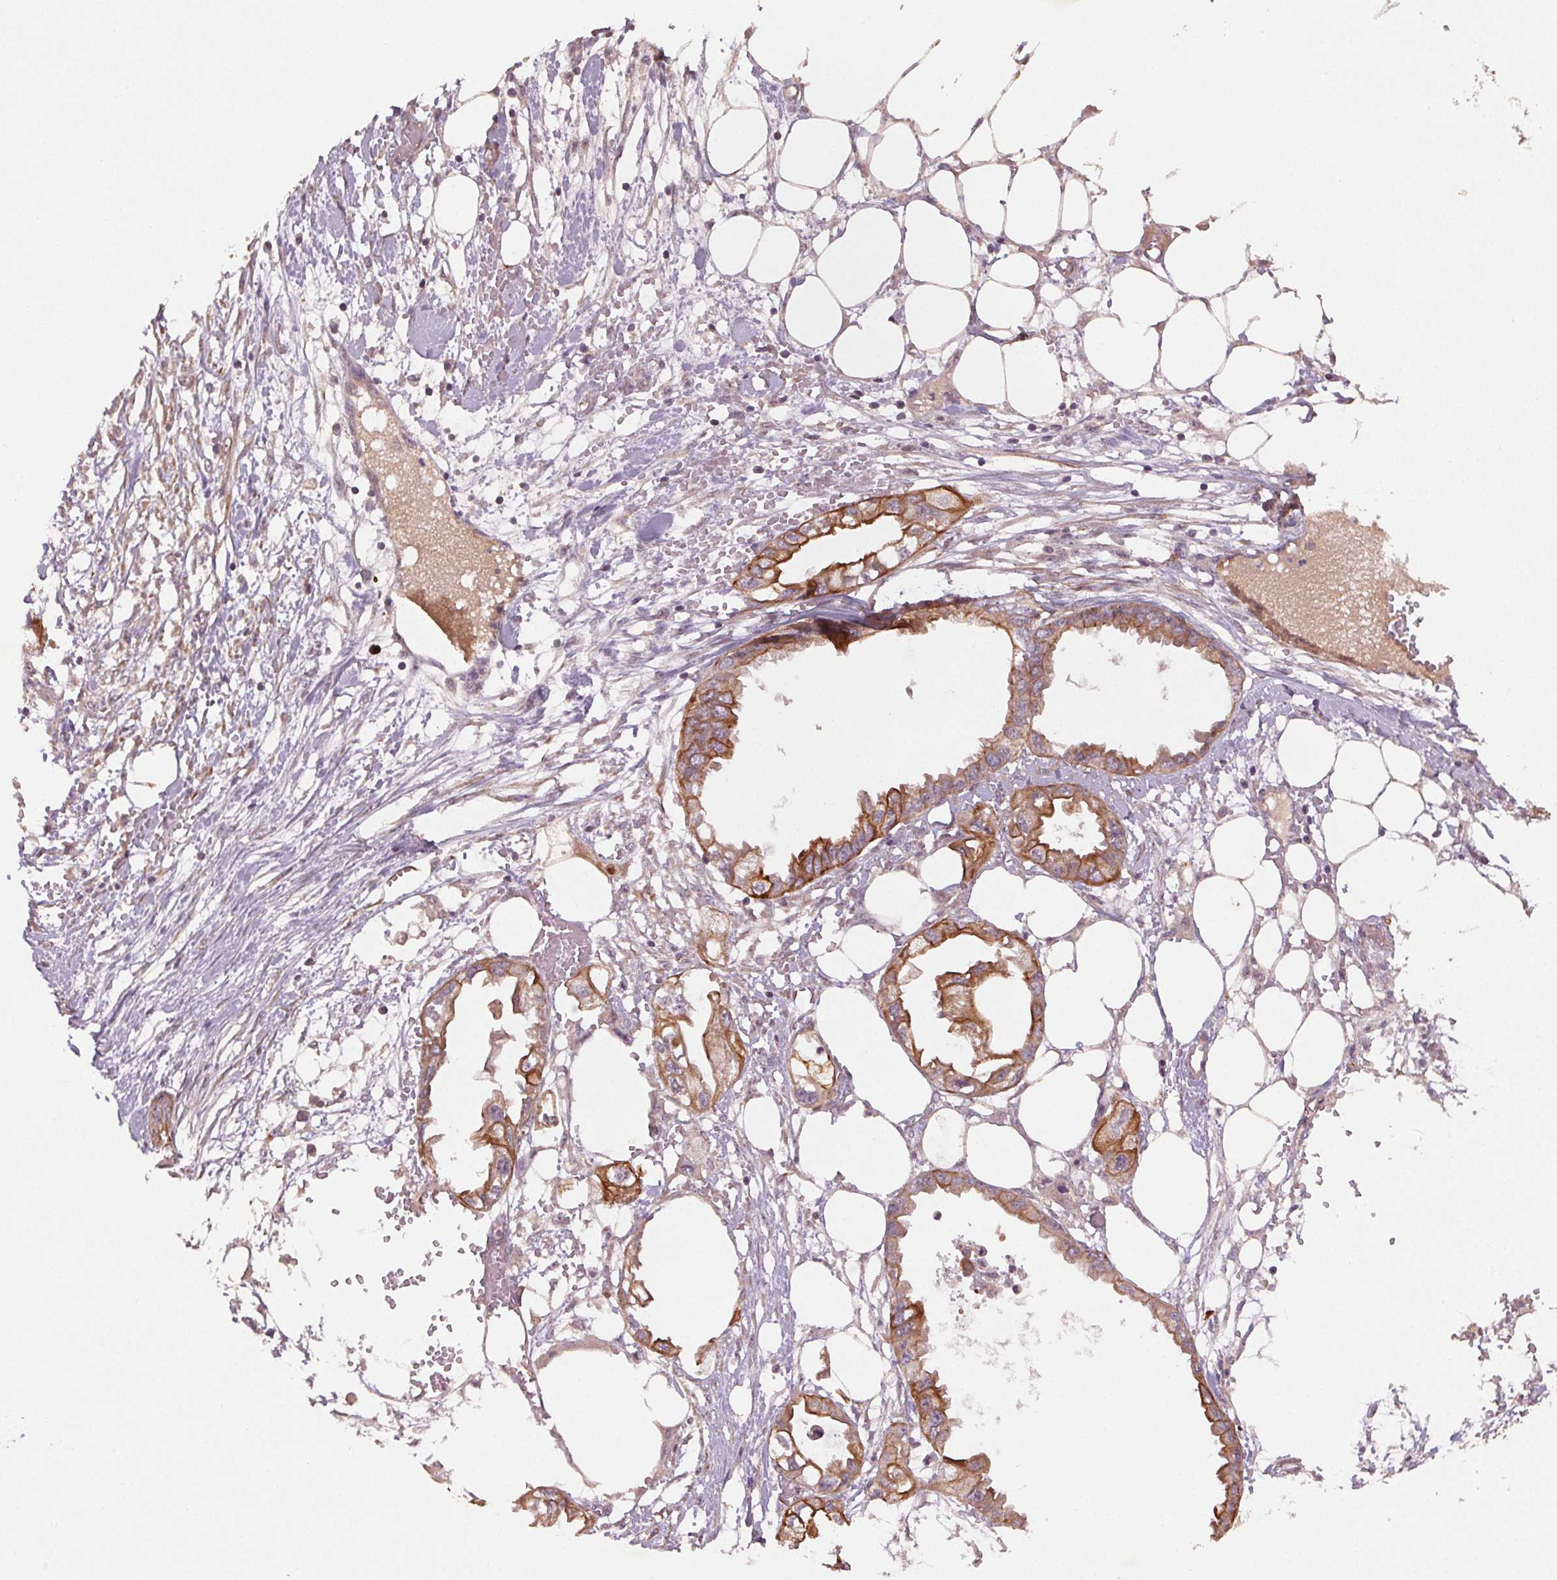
{"staining": {"intensity": "moderate", "quantity": ">75%", "location": "cytoplasmic/membranous"}, "tissue": "endometrial cancer", "cell_type": "Tumor cells", "image_type": "cancer", "snomed": [{"axis": "morphology", "description": "Adenocarcinoma, NOS"}, {"axis": "morphology", "description": "Adenocarcinoma, metastatic, NOS"}, {"axis": "topography", "description": "Adipose tissue"}, {"axis": "topography", "description": "Endometrium"}], "caption": "The micrograph exhibits staining of endometrial cancer, revealing moderate cytoplasmic/membranous protein expression (brown color) within tumor cells.", "gene": "SMLR1", "patient": {"sex": "female", "age": 67}}